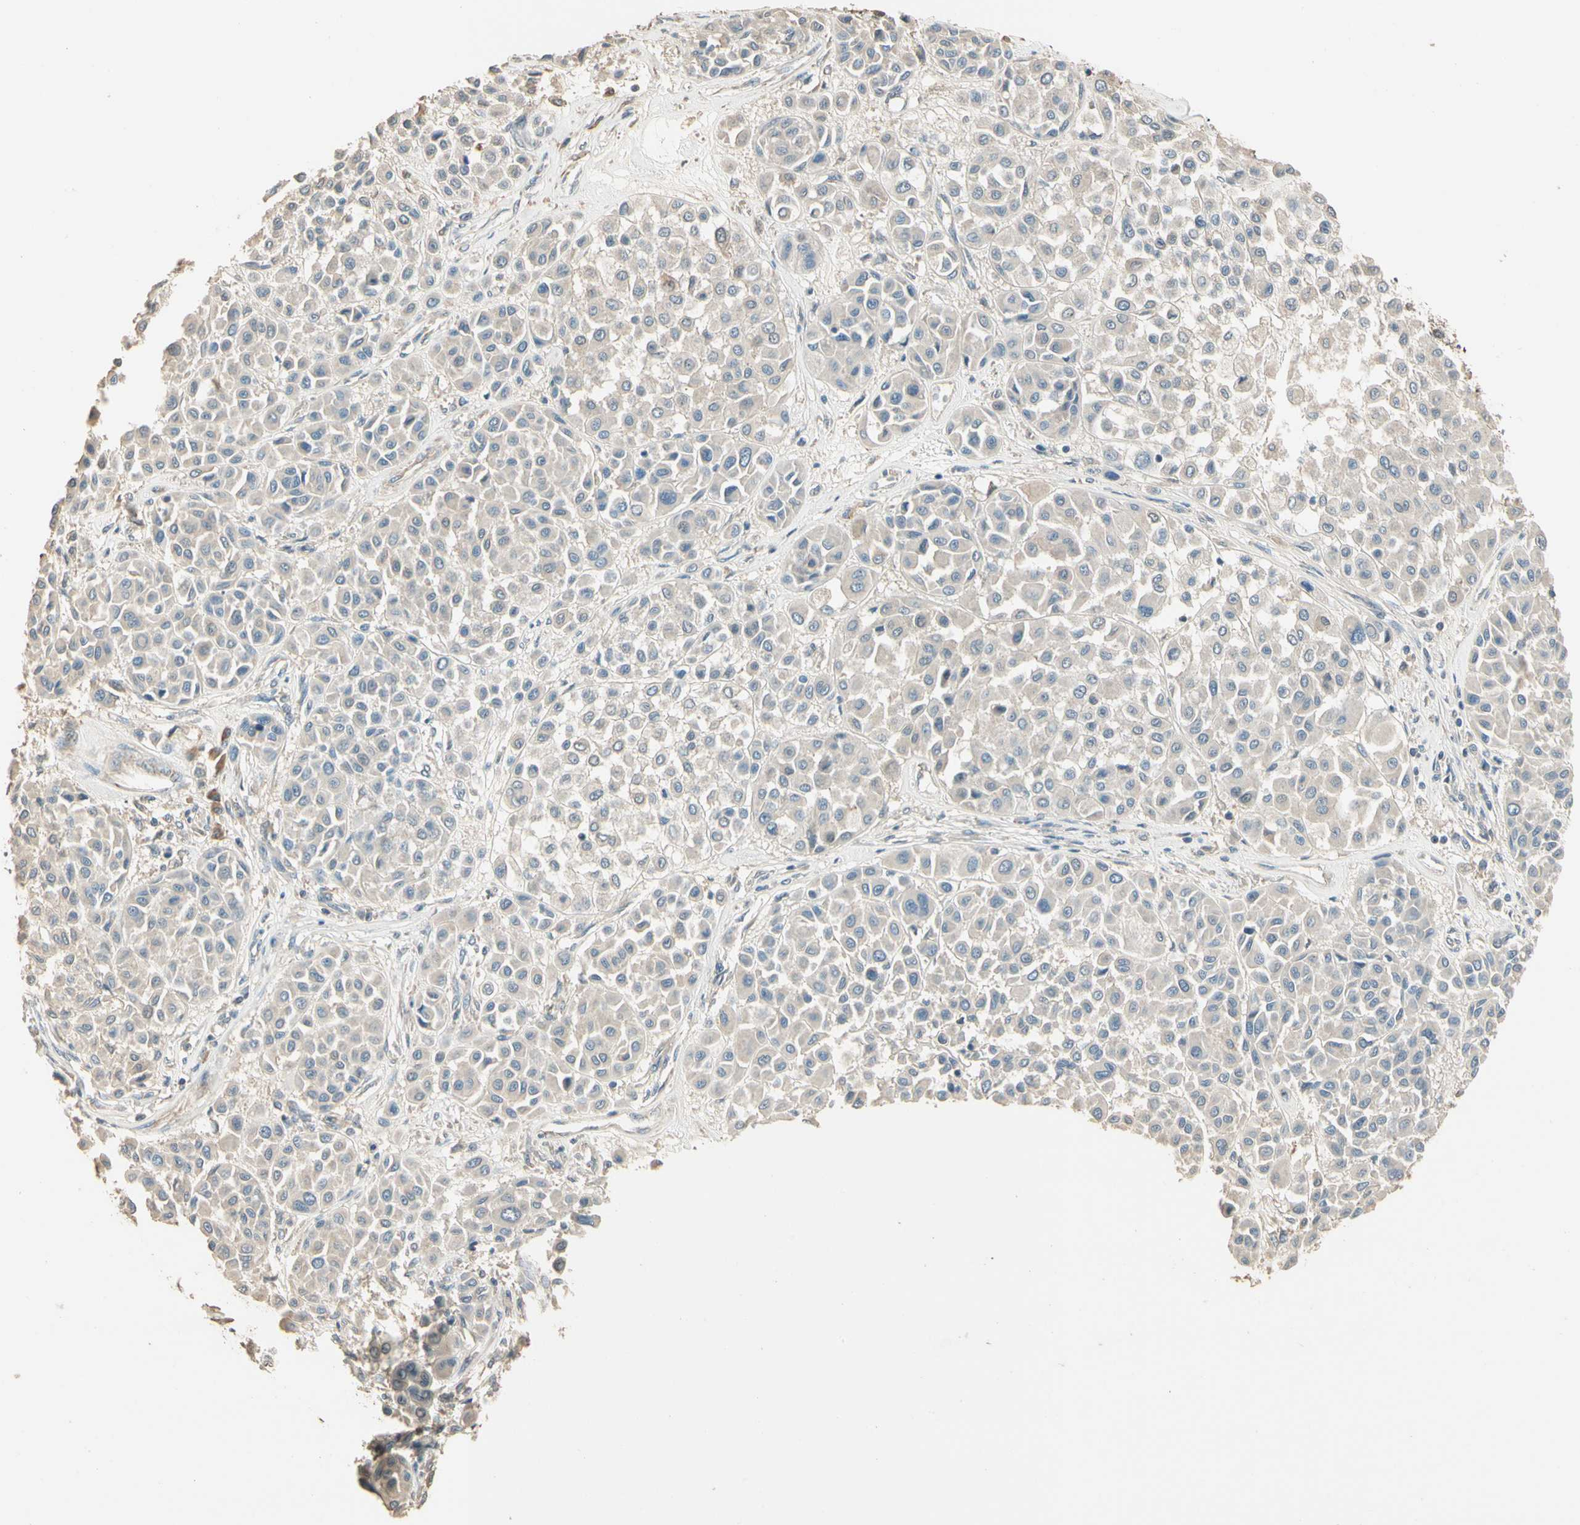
{"staining": {"intensity": "weak", "quantity": "<25%", "location": "cytoplasmic/membranous"}, "tissue": "melanoma", "cell_type": "Tumor cells", "image_type": "cancer", "snomed": [{"axis": "morphology", "description": "Malignant melanoma, Metastatic site"}, {"axis": "topography", "description": "Soft tissue"}], "caption": "A high-resolution image shows immunohistochemistry (IHC) staining of malignant melanoma (metastatic site), which demonstrates no significant expression in tumor cells.", "gene": "CDH6", "patient": {"sex": "male", "age": 41}}